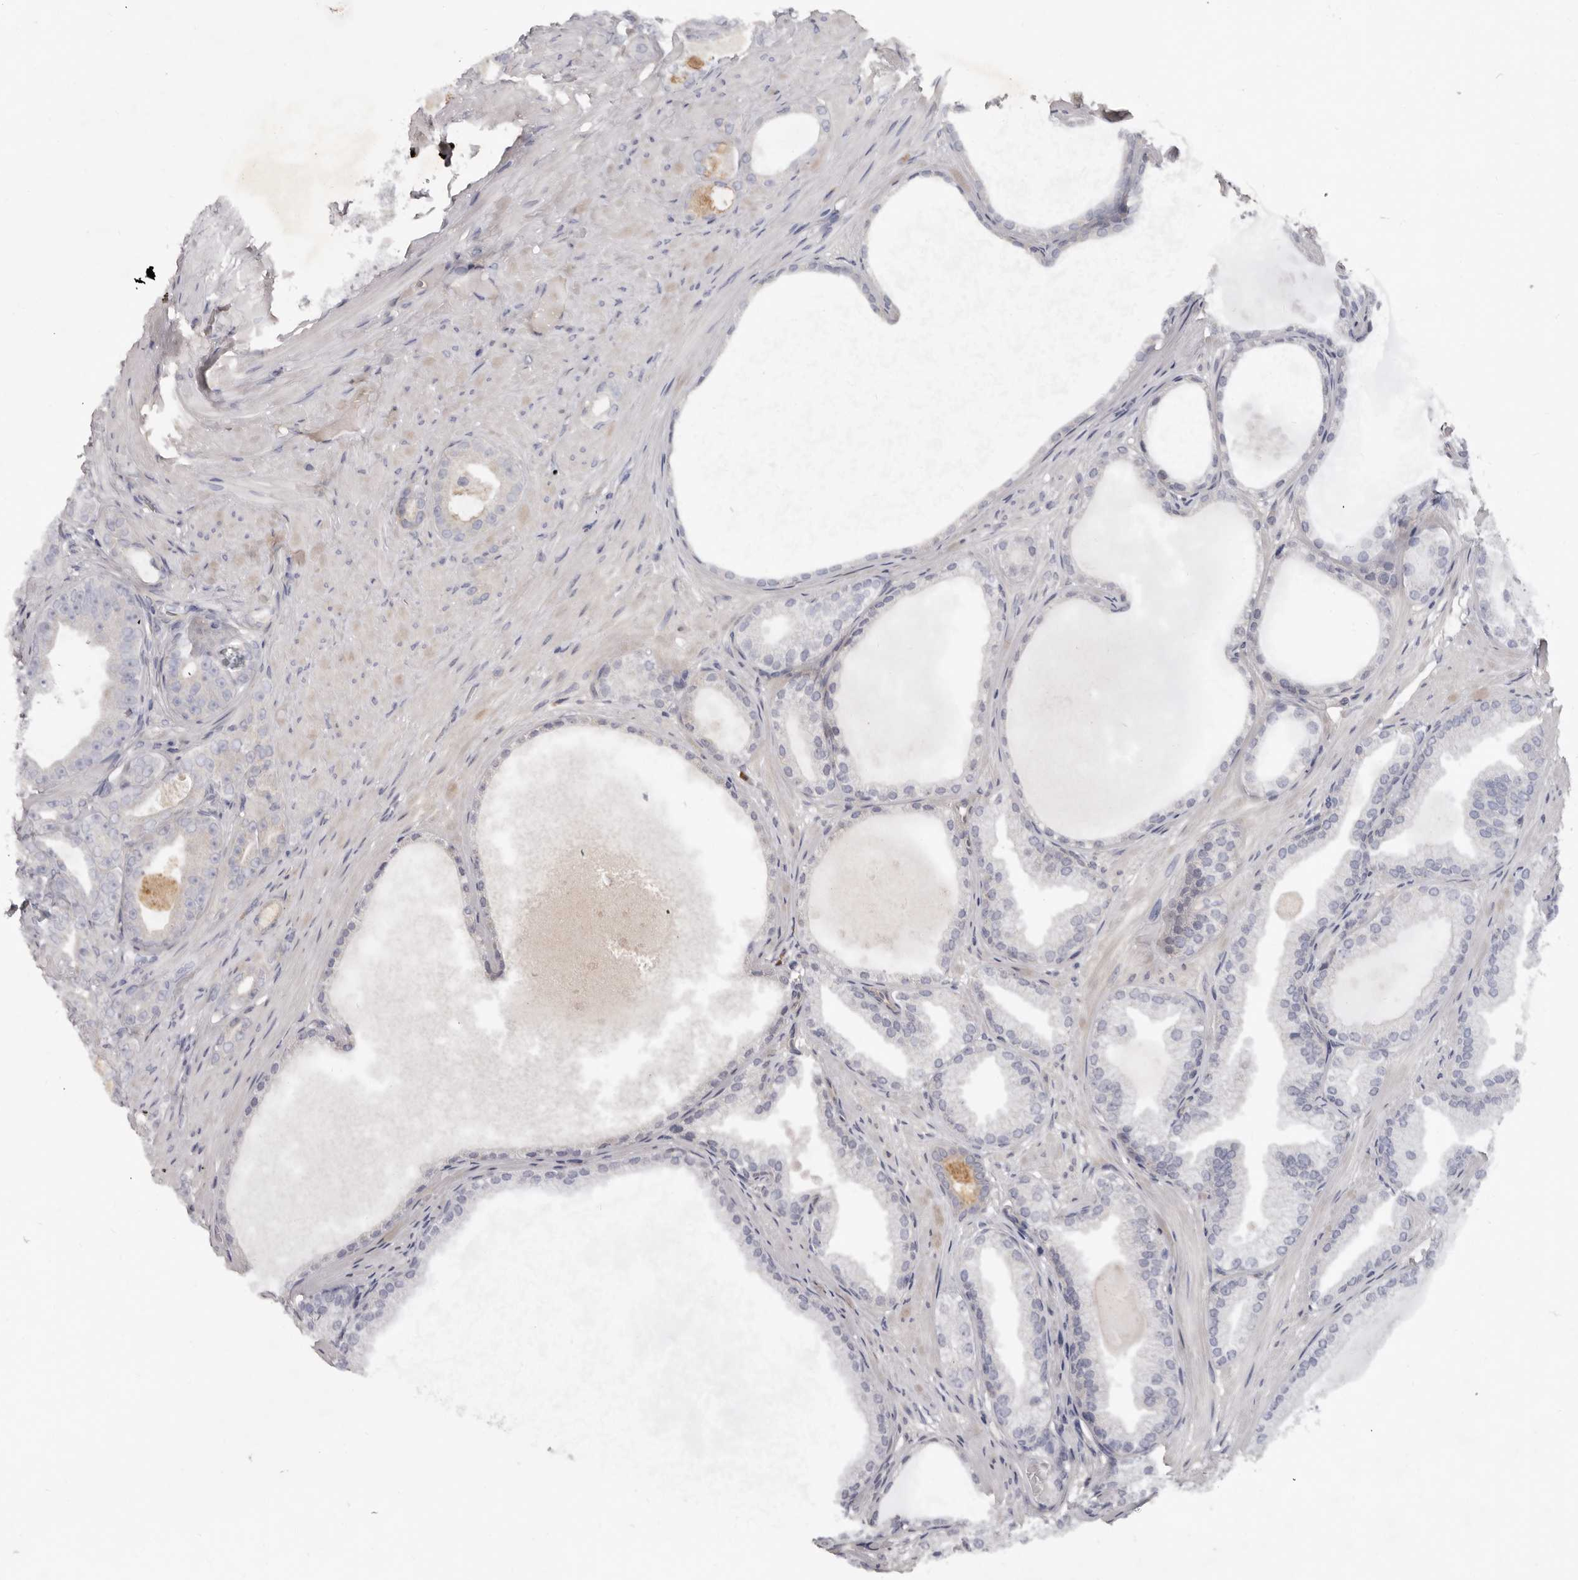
{"staining": {"intensity": "negative", "quantity": "none", "location": "none"}, "tissue": "prostate cancer", "cell_type": "Tumor cells", "image_type": "cancer", "snomed": [{"axis": "morphology", "description": "Adenocarcinoma, Low grade"}, {"axis": "topography", "description": "Prostate"}], "caption": "IHC histopathology image of neoplastic tissue: prostate cancer (adenocarcinoma (low-grade)) stained with DAB (3,3'-diaminobenzidine) demonstrates no significant protein staining in tumor cells.", "gene": "SPTA1", "patient": {"sex": "male", "age": 63}}